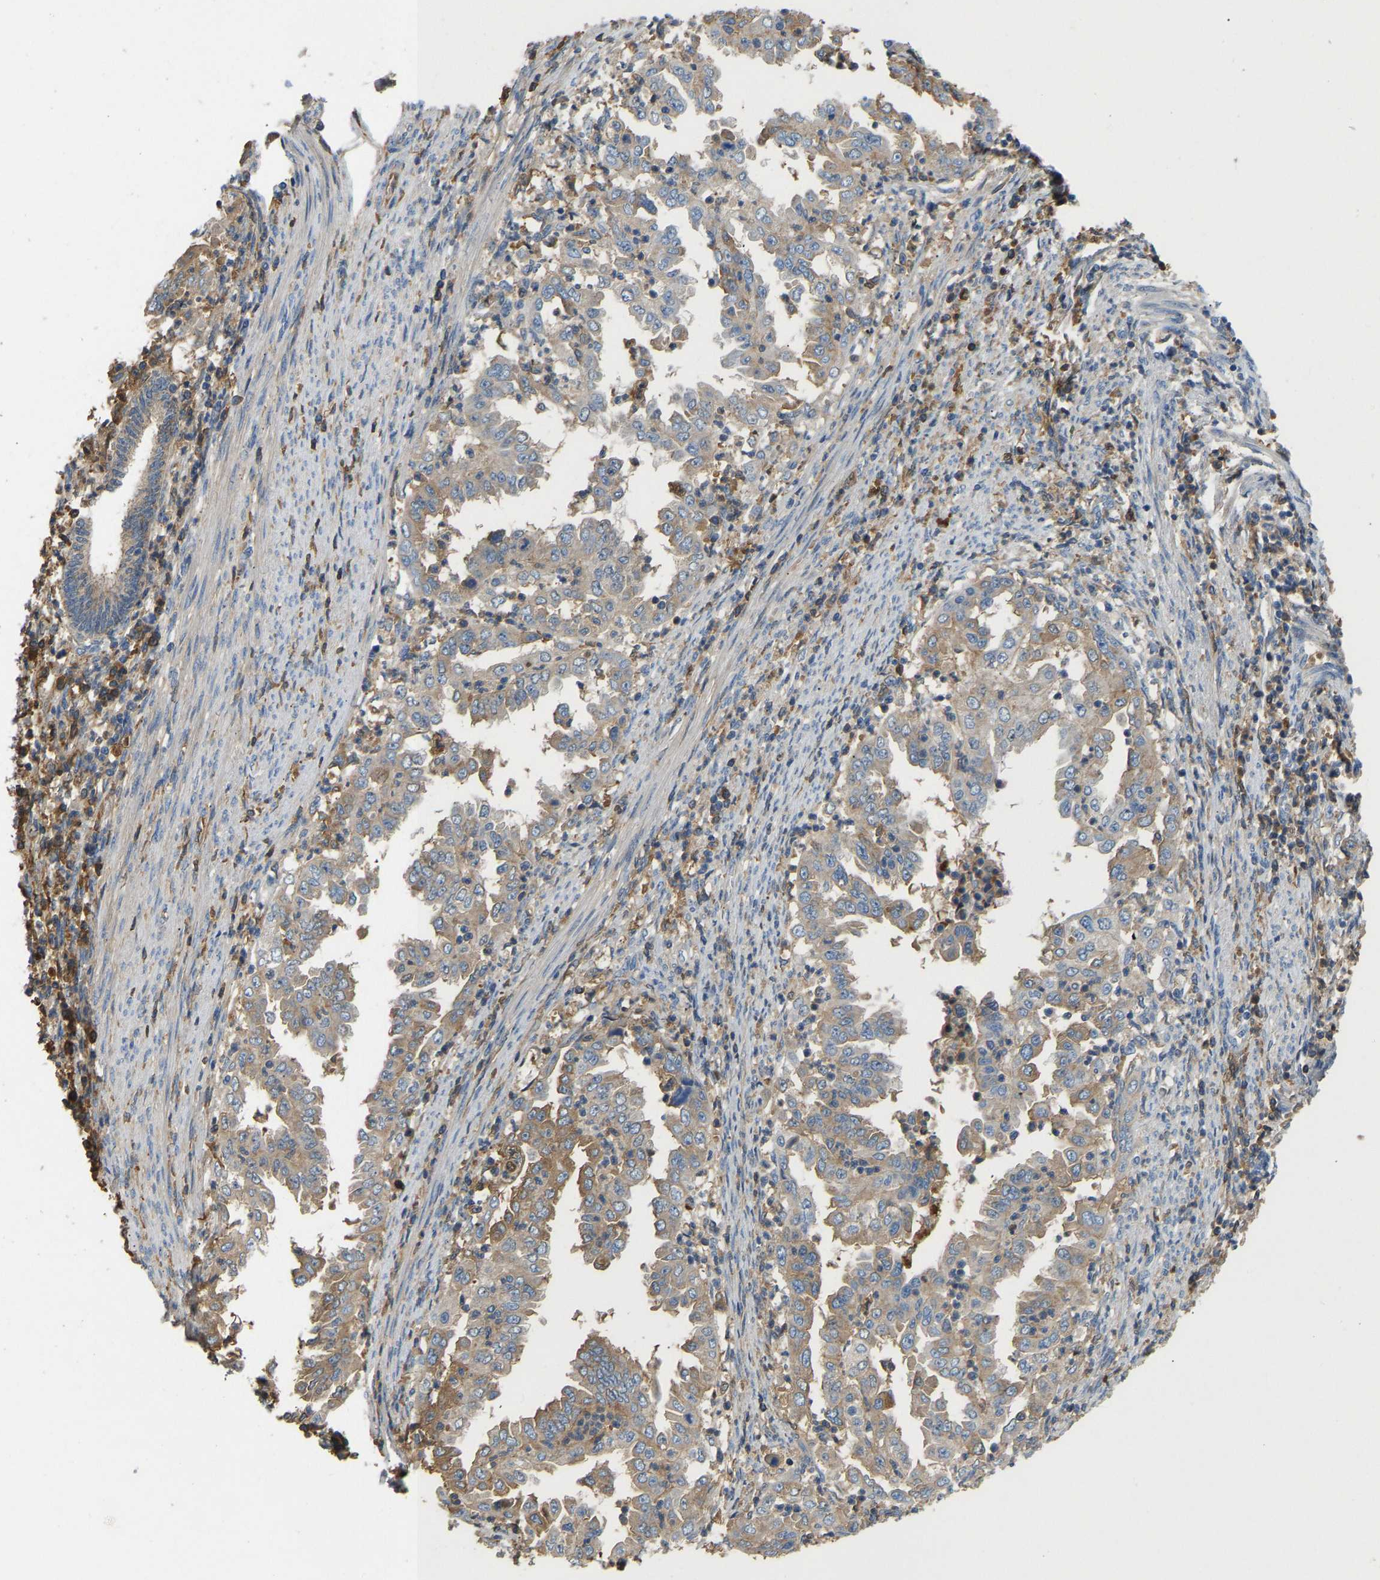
{"staining": {"intensity": "moderate", "quantity": "<25%", "location": "cytoplasmic/membranous"}, "tissue": "endometrial cancer", "cell_type": "Tumor cells", "image_type": "cancer", "snomed": [{"axis": "morphology", "description": "Adenocarcinoma, NOS"}, {"axis": "topography", "description": "Endometrium"}], "caption": "DAB immunohistochemical staining of endometrial cancer demonstrates moderate cytoplasmic/membranous protein staining in approximately <25% of tumor cells. (brown staining indicates protein expression, while blue staining denotes nuclei).", "gene": "STC1", "patient": {"sex": "female", "age": 85}}